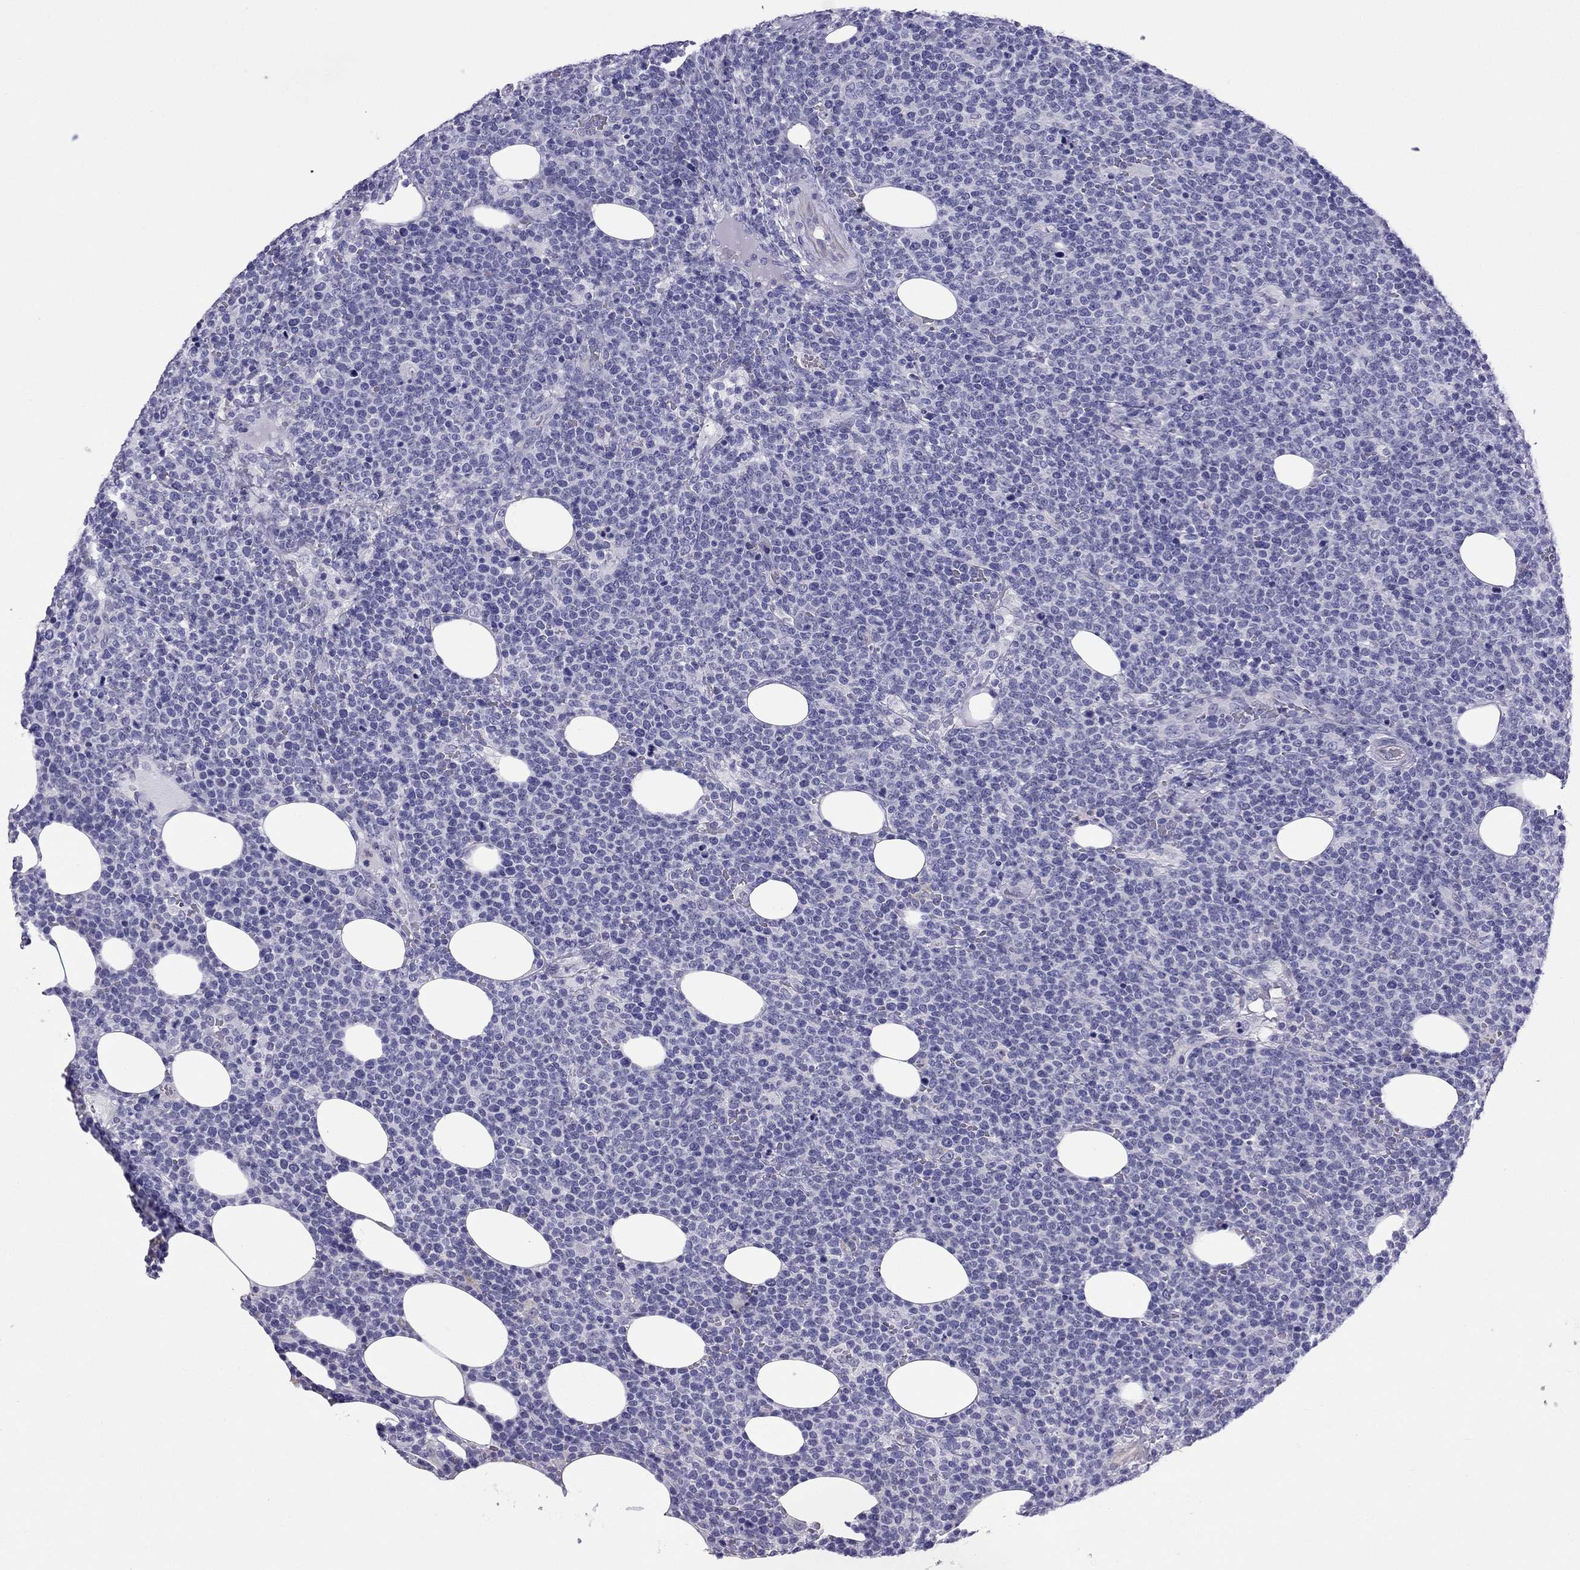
{"staining": {"intensity": "negative", "quantity": "none", "location": "none"}, "tissue": "lymphoma", "cell_type": "Tumor cells", "image_type": "cancer", "snomed": [{"axis": "morphology", "description": "Malignant lymphoma, non-Hodgkin's type, High grade"}, {"axis": "topography", "description": "Lymph node"}], "caption": "Immunohistochemistry histopathology image of human lymphoma stained for a protein (brown), which exhibits no staining in tumor cells. (DAB (3,3'-diaminobenzidine) immunohistochemistry (IHC), high magnification).", "gene": "CROCC2", "patient": {"sex": "male", "age": 61}}